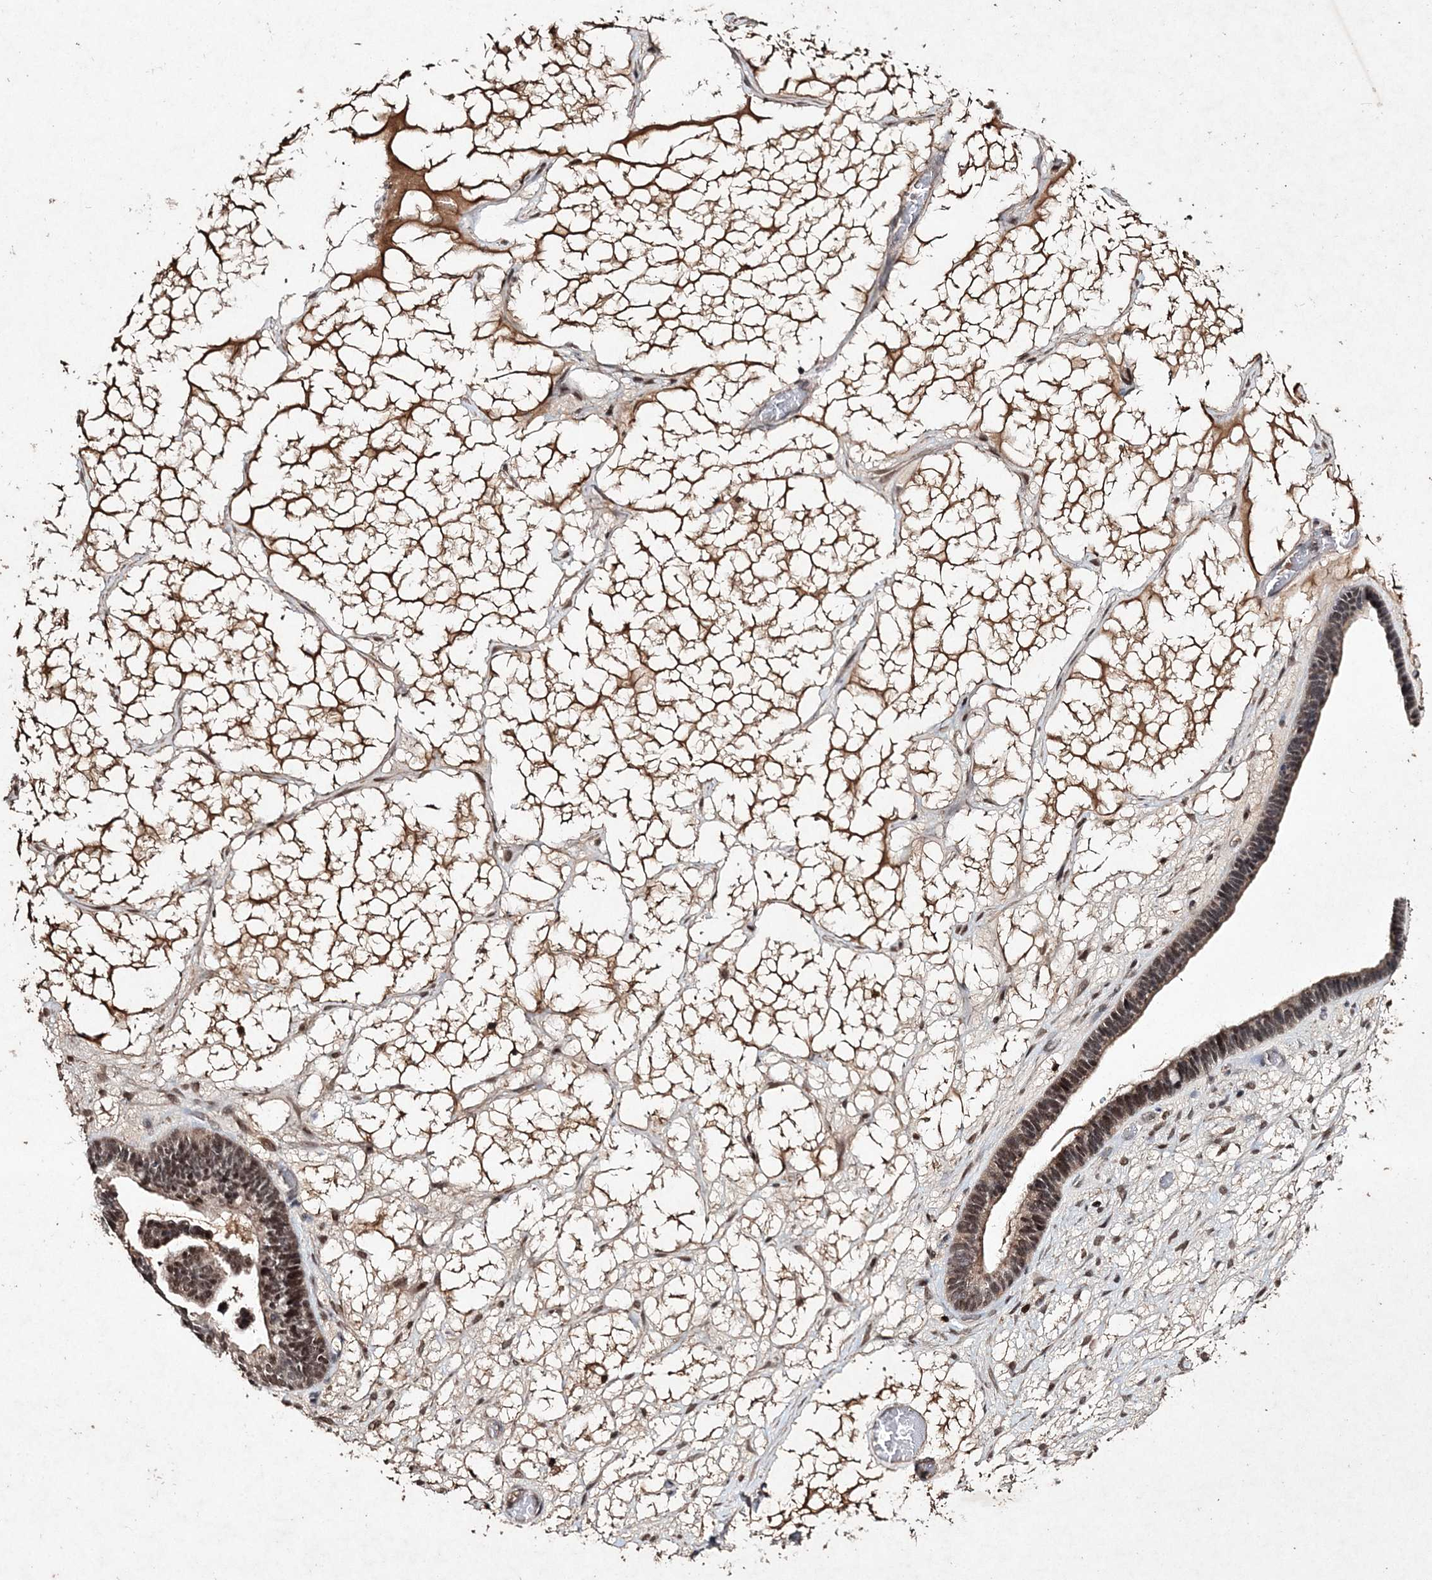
{"staining": {"intensity": "moderate", "quantity": ">75%", "location": "nuclear"}, "tissue": "ovarian cancer", "cell_type": "Tumor cells", "image_type": "cancer", "snomed": [{"axis": "morphology", "description": "Cystadenocarcinoma, serous, NOS"}, {"axis": "topography", "description": "Ovary"}], "caption": "DAB (3,3'-diaminobenzidine) immunohistochemical staining of human ovarian serous cystadenocarcinoma demonstrates moderate nuclear protein staining in approximately >75% of tumor cells.", "gene": "C3orf38", "patient": {"sex": "female", "age": 56}}